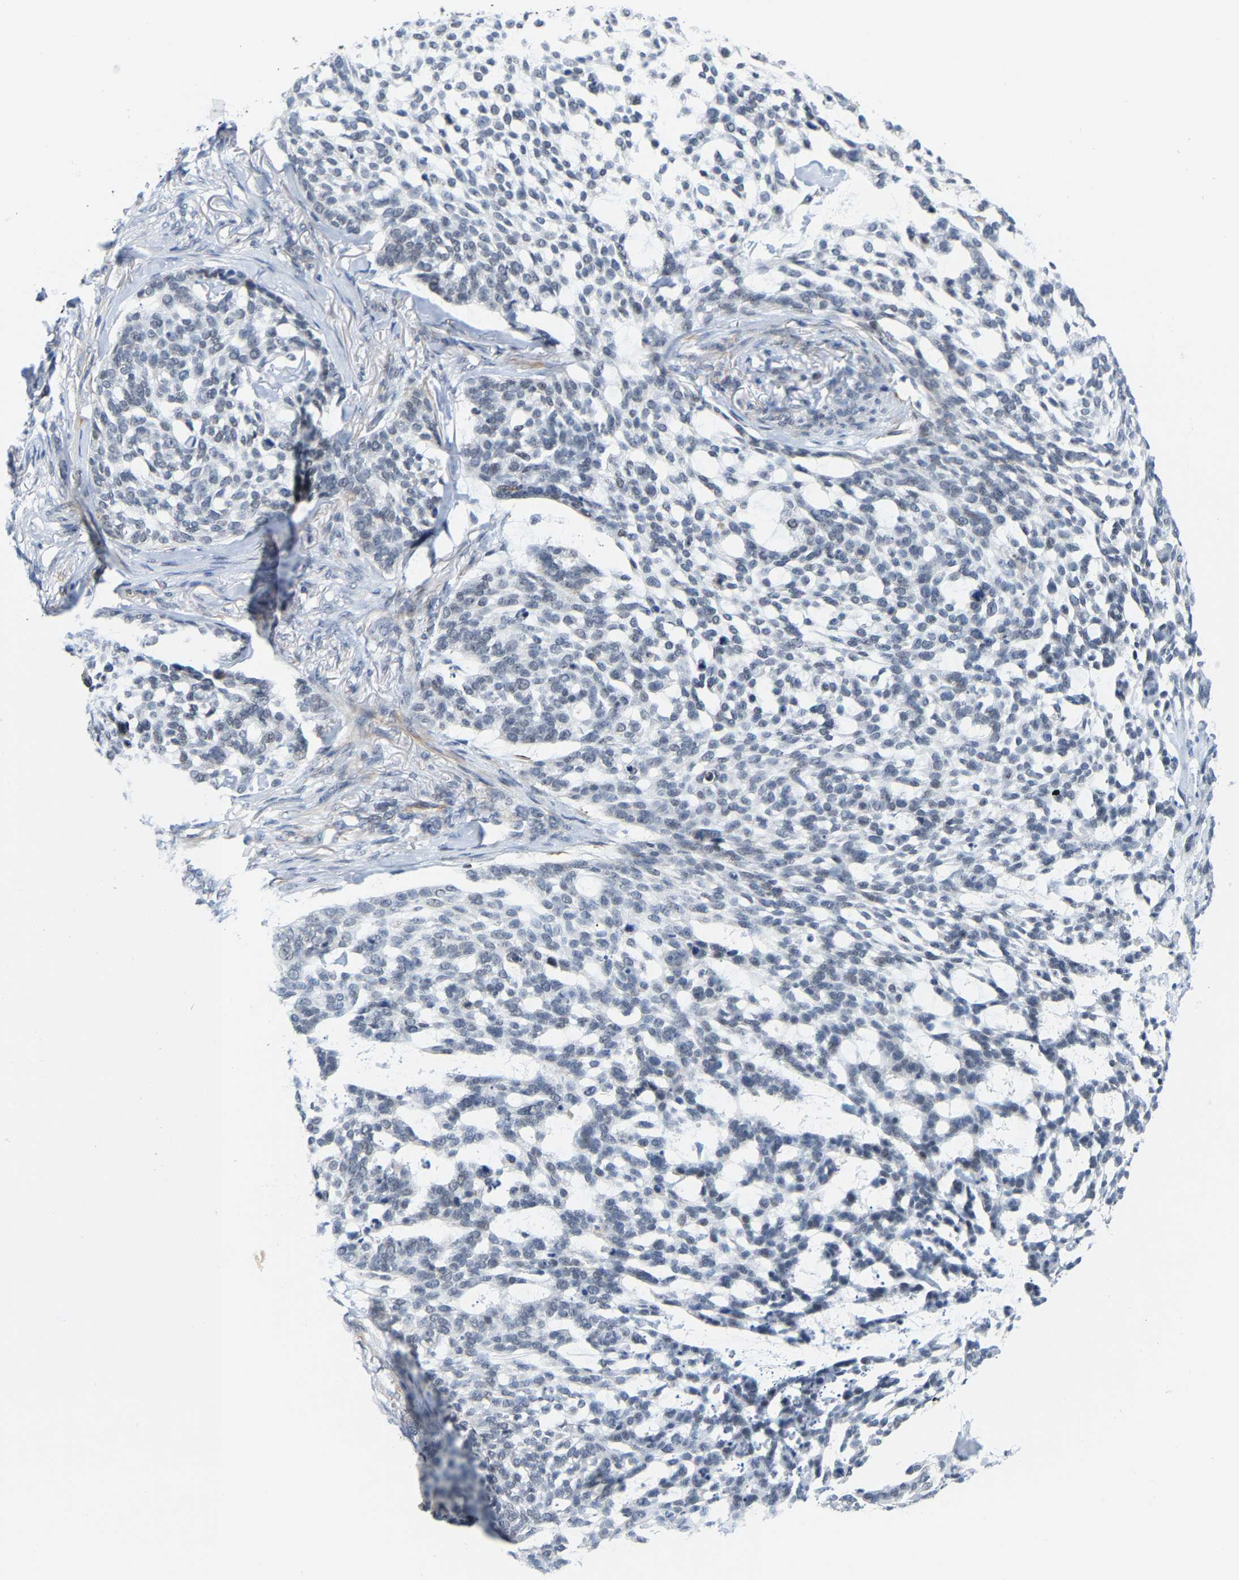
{"staining": {"intensity": "negative", "quantity": "none", "location": "none"}, "tissue": "skin cancer", "cell_type": "Tumor cells", "image_type": "cancer", "snomed": [{"axis": "morphology", "description": "Basal cell carcinoma"}, {"axis": "topography", "description": "Skin"}], "caption": "Immunohistochemistry (IHC) of skin basal cell carcinoma displays no staining in tumor cells.", "gene": "FAM180A", "patient": {"sex": "female", "age": 64}}